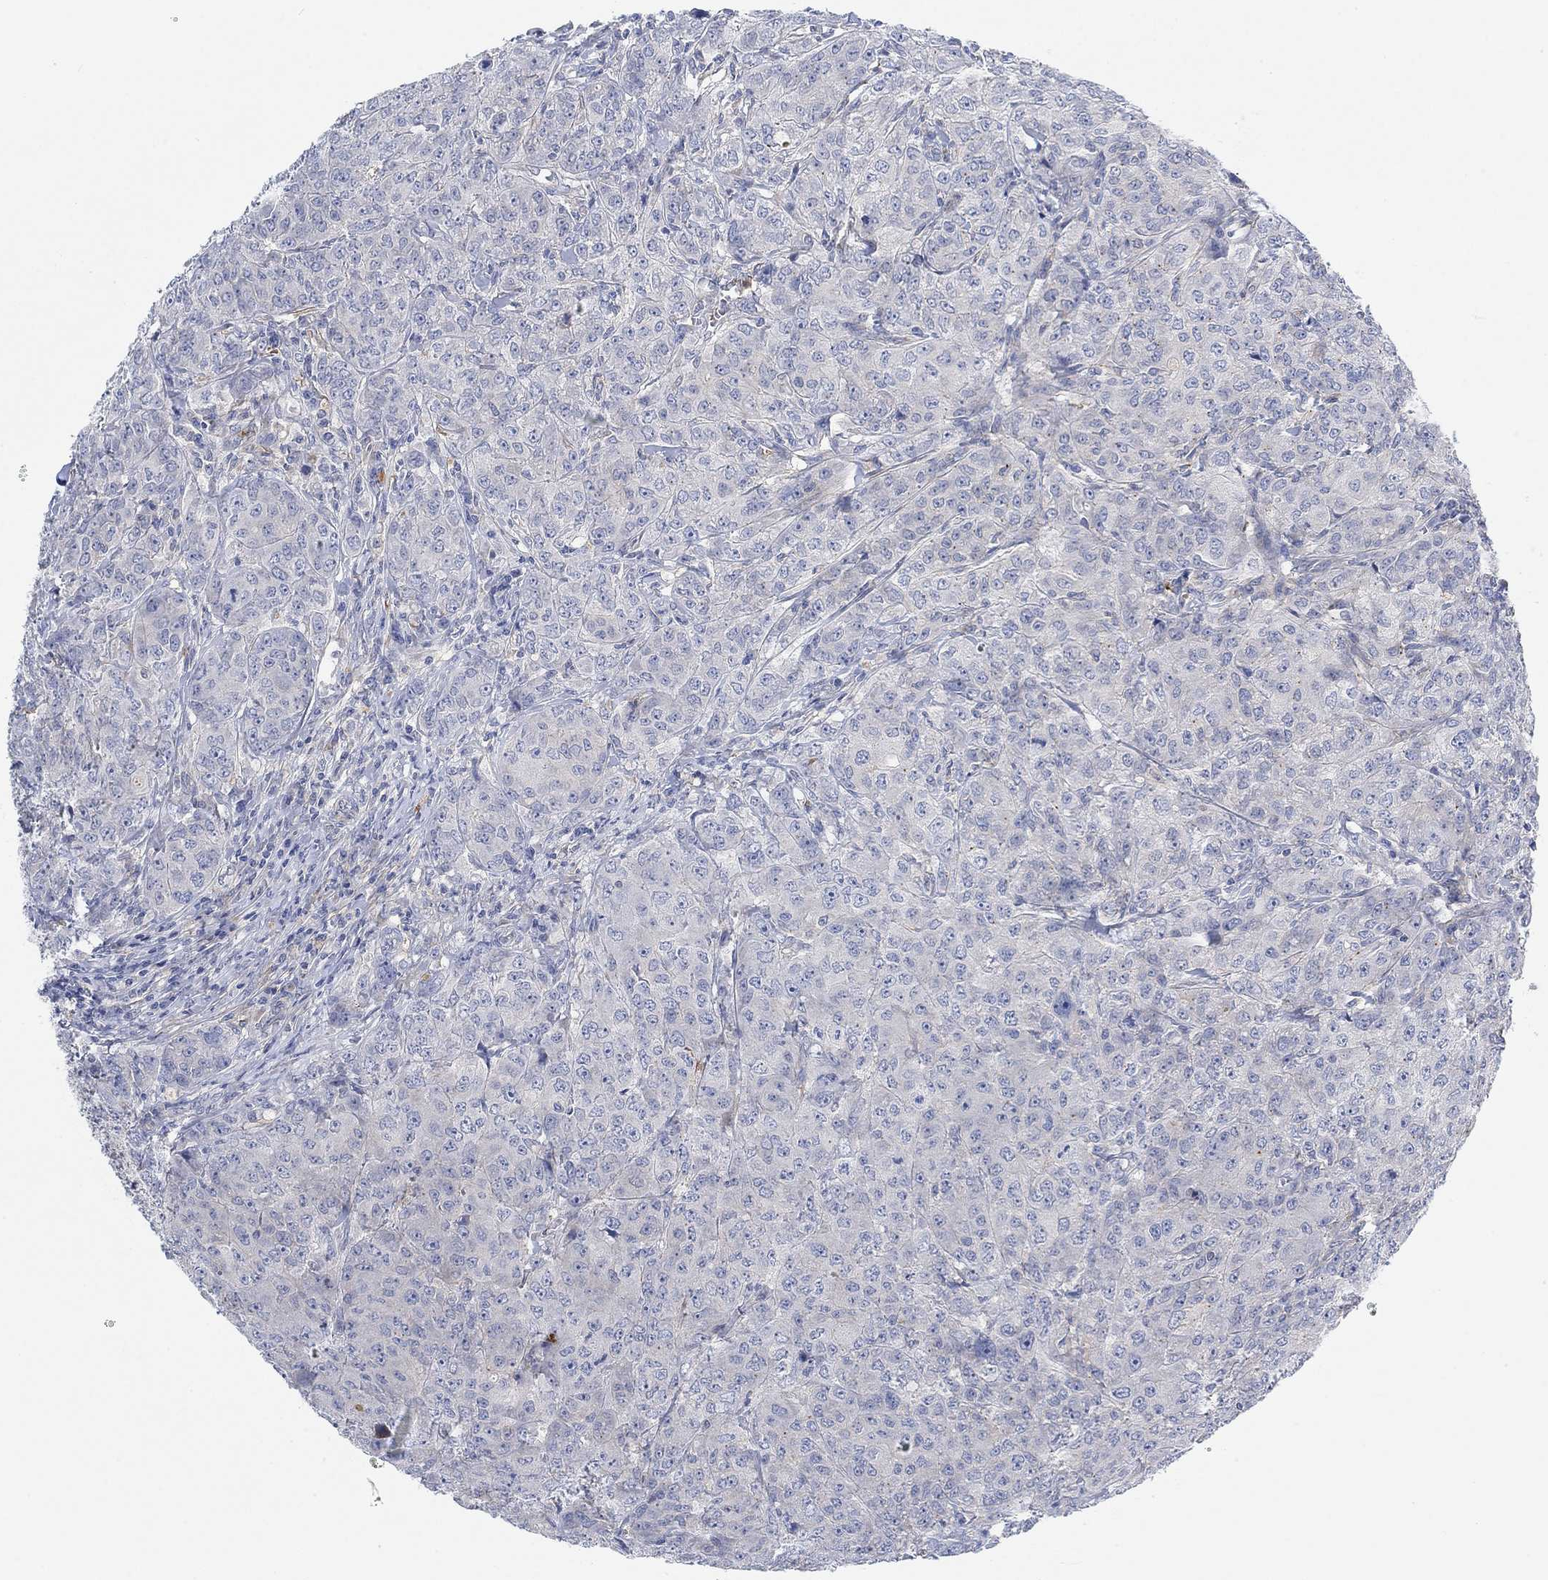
{"staining": {"intensity": "negative", "quantity": "none", "location": "none"}, "tissue": "breast cancer", "cell_type": "Tumor cells", "image_type": "cancer", "snomed": [{"axis": "morphology", "description": "Duct carcinoma"}, {"axis": "topography", "description": "Breast"}], "caption": "Micrograph shows no significant protein expression in tumor cells of breast cancer (infiltrating ductal carcinoma).", "gene": "PMFBP1", "patient": {"sex": "female", "age": 43}}